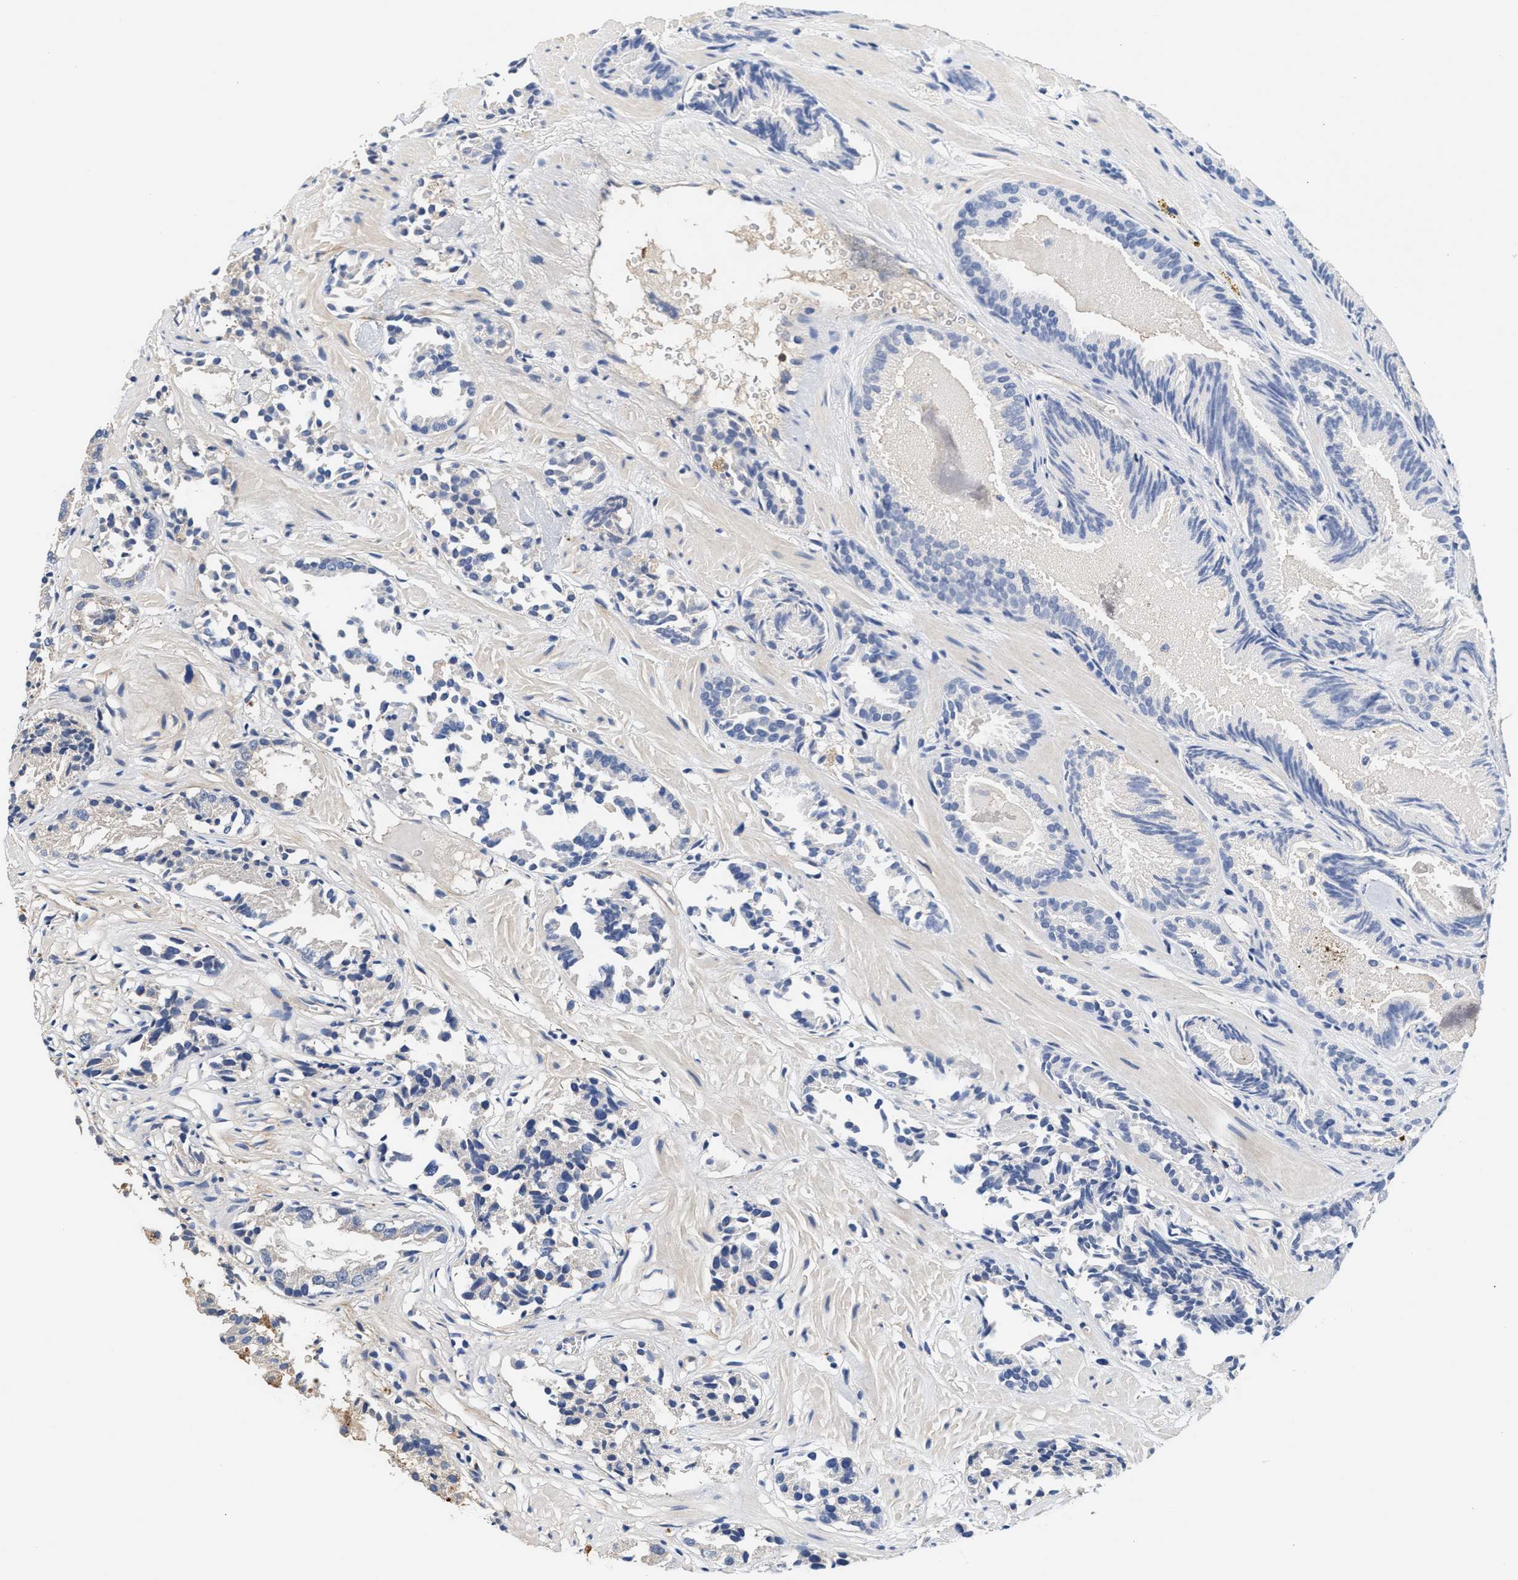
{"staining": {"intensity": "negative", "quantity": "none", "location": "none"}, "tissue": "prostate cancer", "cell_type": "Tumor cells", "image_type": "cancer", "snomed": [{"axis": "morphology", "description": "Adenocarcinoma, Low grade"}, {"axis": "topography", "description": "Prostate"}], "caption": "Low-grade adenocarcinoma (prostate) was stained to show a protein in brown. There is no significant expression in tumor cells.", "gene": "KLB", "patient": {"sex": "male", "age": 51}}